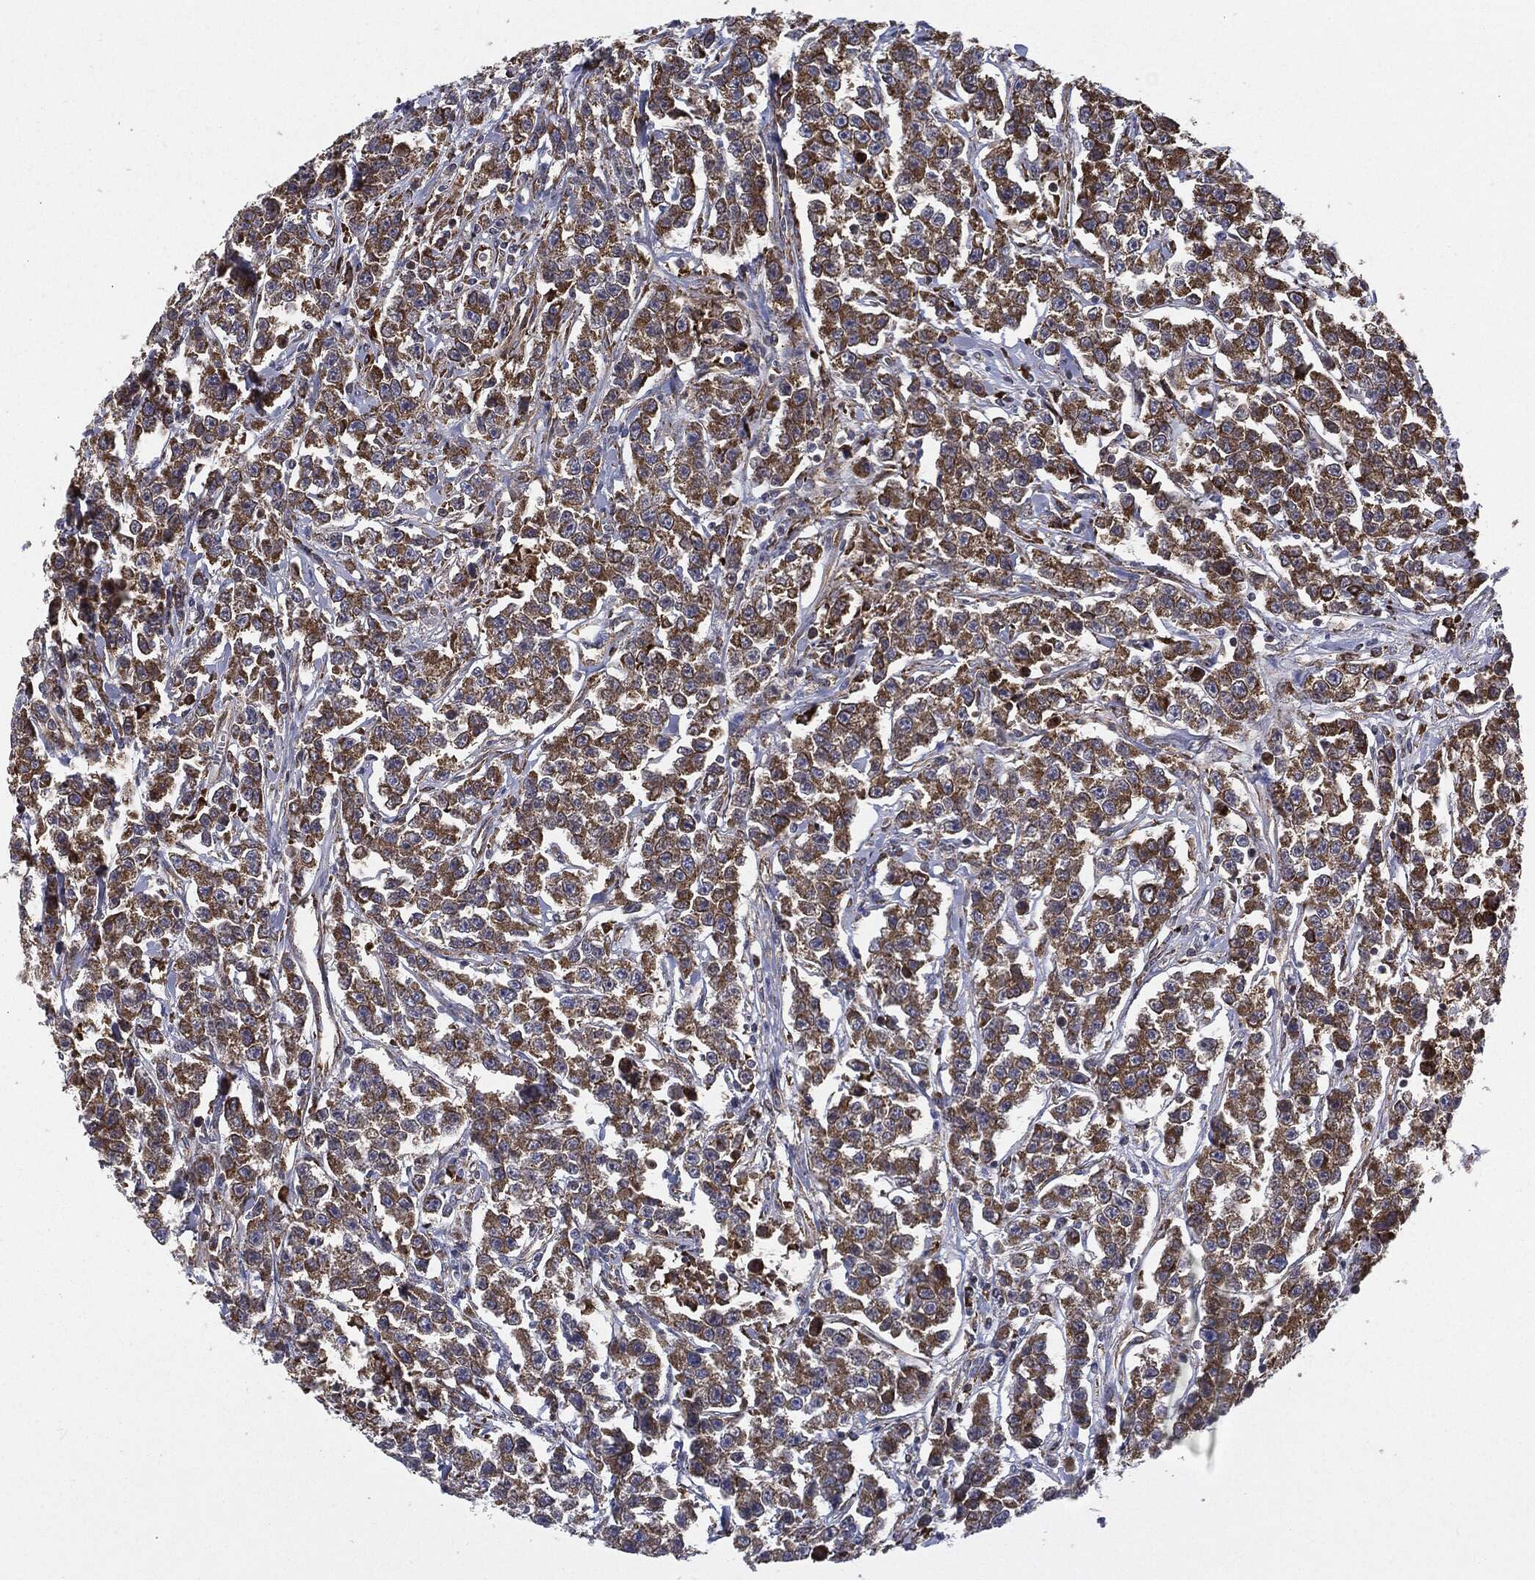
{"staining": {"intensity": "moderate", "quantity": ">75%", "location": "cytoplasmic/membranous"}, "tissue": "testis cancer", "cell_type": "Tumor cells", "image_type": "cancer", "snomed": [{"axis": "morphology", "description": "Seminoma, NOS"}, {"axis": "topography", "description": "Testis"}], "caption": "The photomicrograph shows staining of testis seminoma, revealing moderate cytoplasmic/membranous protein staining (brown color) within tumor cells.", "gene": "CYLD", "patient": {"sex": "male", "age": 59}}